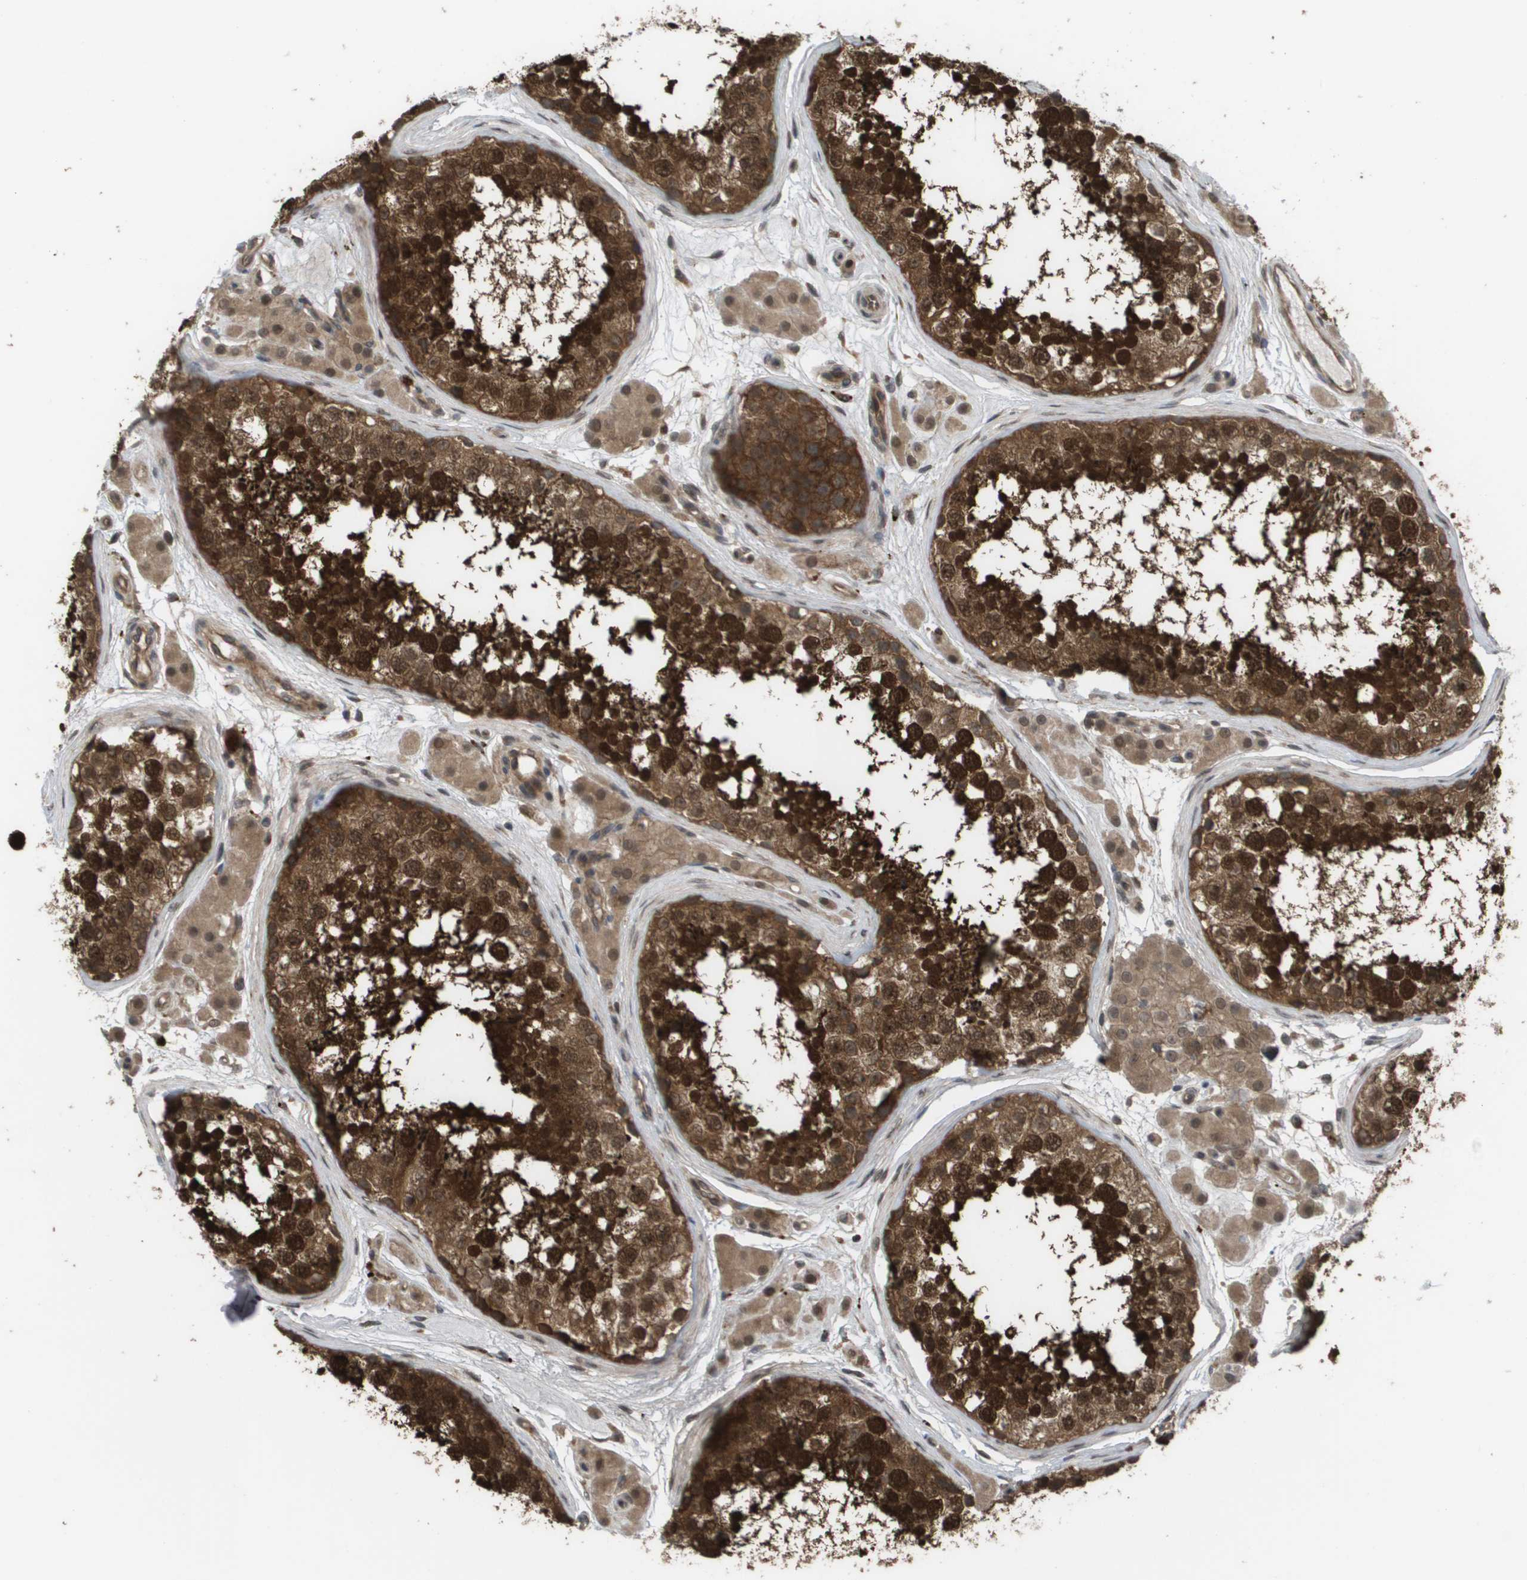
{"staining": {"intensity": "strong", "quantity": ">75%", "location": "cytoplasmic/membranous,nuclear"}, "tissue": "testis", "cell_type": "Cells in seminiferous ducts", "image_type": "normal", "snomed": [{"axis": "morphology", "description": "Normal tissue, NOS"}, {"axis": "topography", "description": "Testis"}], "caption": "Immunohistochemistry of benign testis demonstrates high levels of strong cytoplasmic/membranous,nuclear positivity in approximately >75% of cells in seminiferous ducts. The staining was performed using DAB, with brown indicating positive protein expression. Nuclei are stained blue with hematoxylin.", "gene": "CTPS2", "patient": {"sex": "male", "age": 56}}